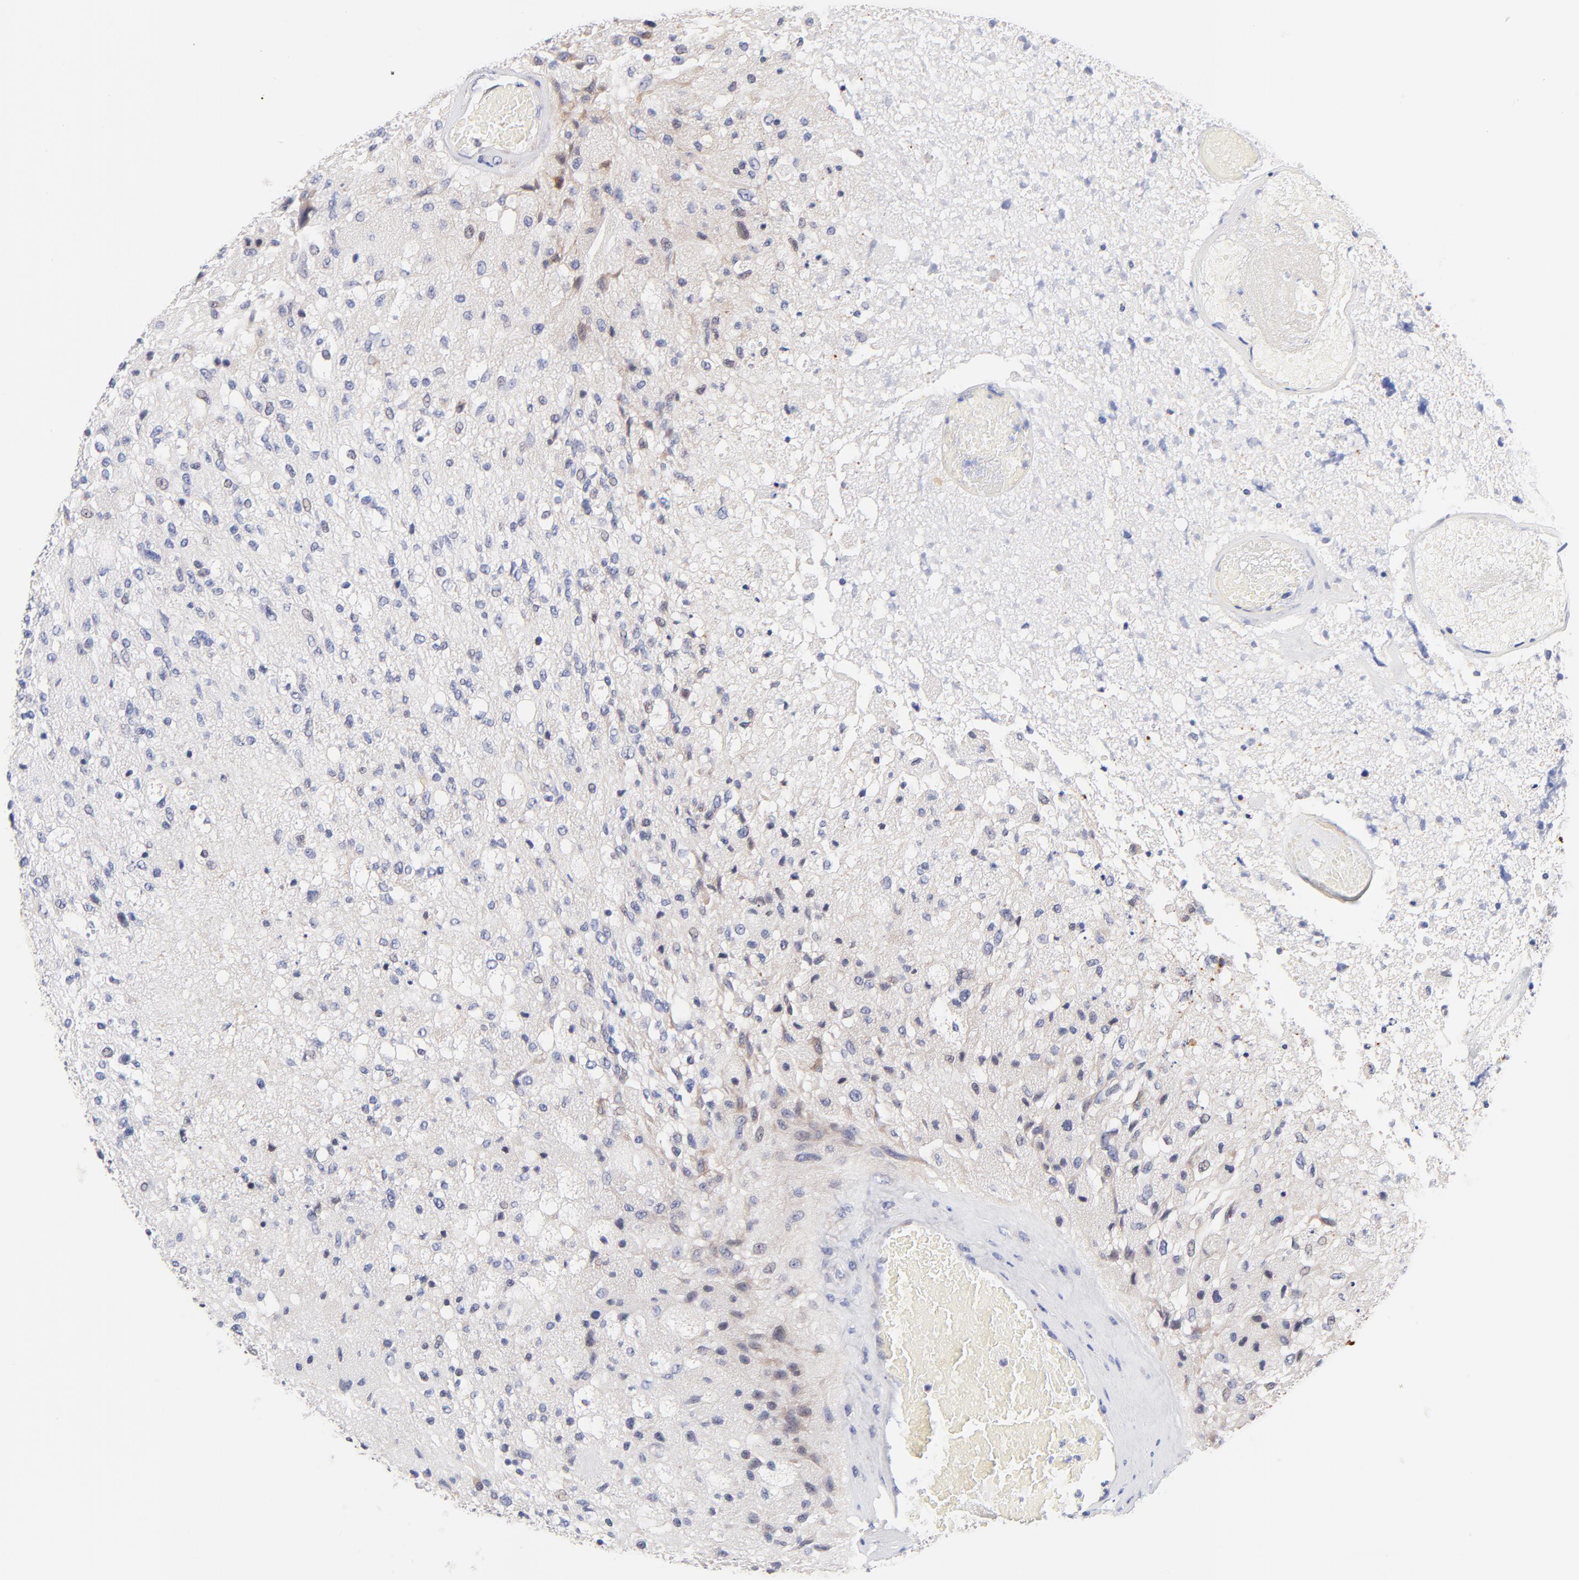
{"staining": {"intensity": "negative", "quantity": "none", "location": "none"}, "tissue": "glioma", "cell_type": "Tumor cells", "image_type": "cancer", "snomed": [{"axis": "morphology", "description": "Normal tissue, NOS"}, {"axis": "morphology", "description": "Glioma, malignant, High grade"}, {"axis": "topography", "description": "Cerebral cortex"}], "caption": "High magnification brightfield microscopy of glioma stained with DAB (brown) and counterstained with hematoxylin (blue): tumor cells show no significant positivity.", "gene": "AFF2", "patient": {"sex": "male", "age": 77}}